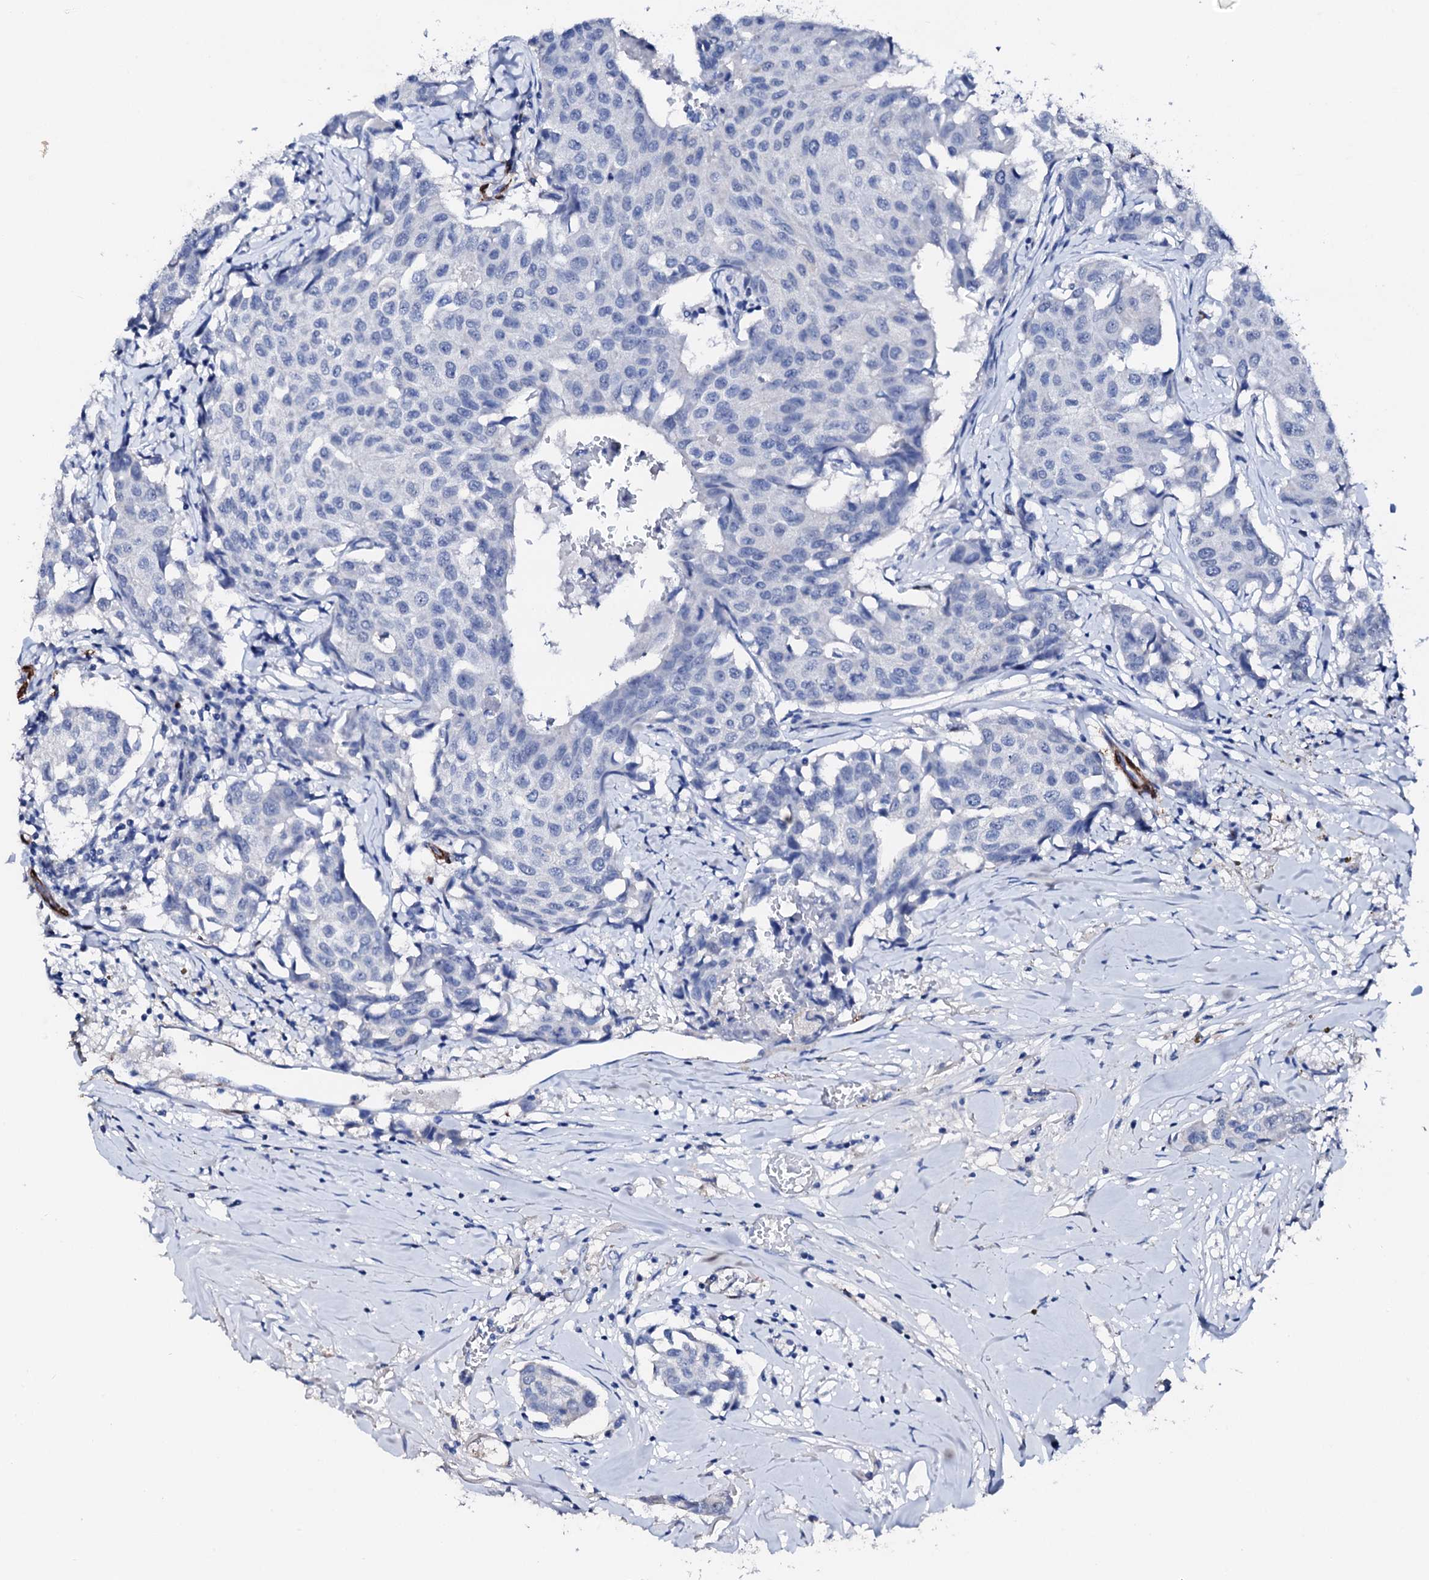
{"staining": {"intensity": "negative", "quantity": "none", "location": "none"}, "tissue": "breast cancer", "cell_type": "Tumor cells", "image_type": "cancer", "snomed": [{"axis": "morphology", "description": "Duct carcinoma"}, {"axis": "topography", "description": "Breast"}], "caption": "IHC of breast cancer (infiltrating ductal carcinoma) displays no staining in tumor cells.", "gene": "NRIP2", "patient": {"sex": "female", "age": 80}}